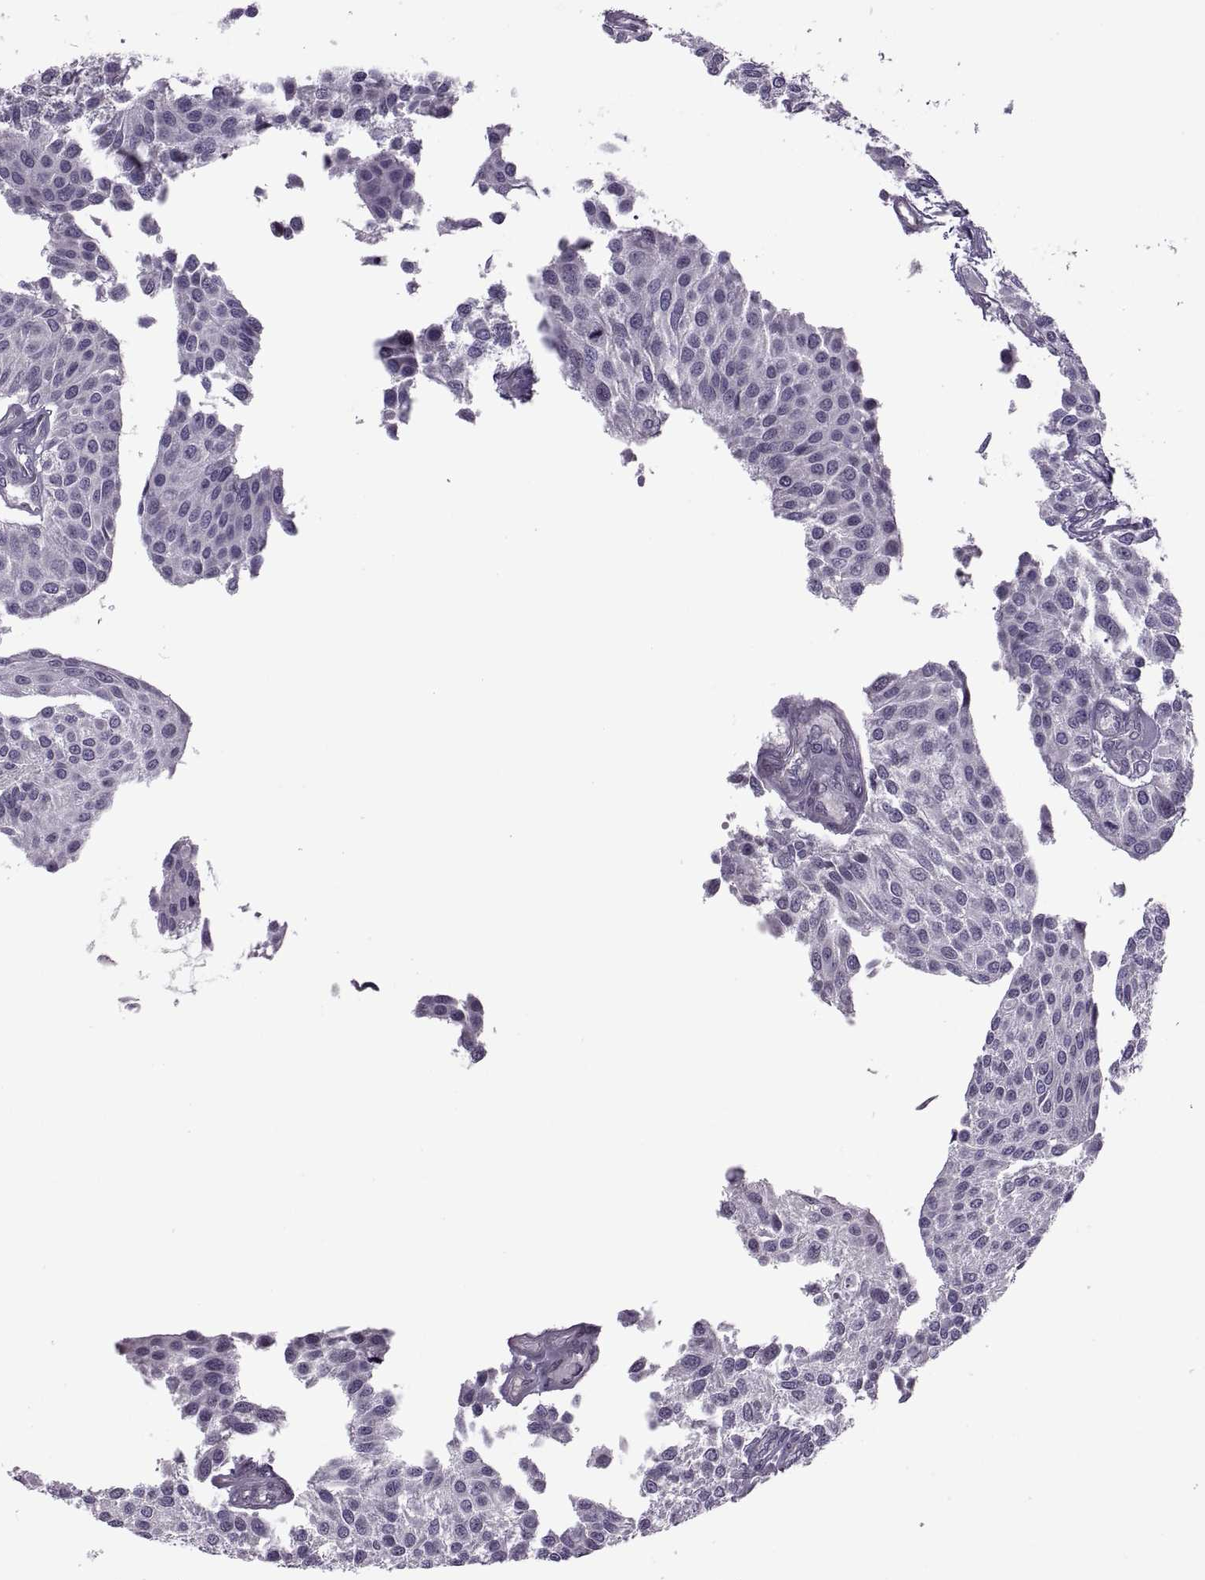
{"staining": {"intensity": "negative", "quantity": "none", "location": "none"}, "tissue": "urothelial cancer", "cell_type": "Tumor cells", "image_type": "cancer", "snomed": [{"axis": "morphology", "description": "Urothelial carcinoma, NOS"}, {"axis": "topography", "description": "Urinary bladder"}], "caption": "The micrograph shows no staining of tumor cells in transitional cell carcinoma.", "gene": "ODF3", "patient": {"sex": "male", "age": 55}}